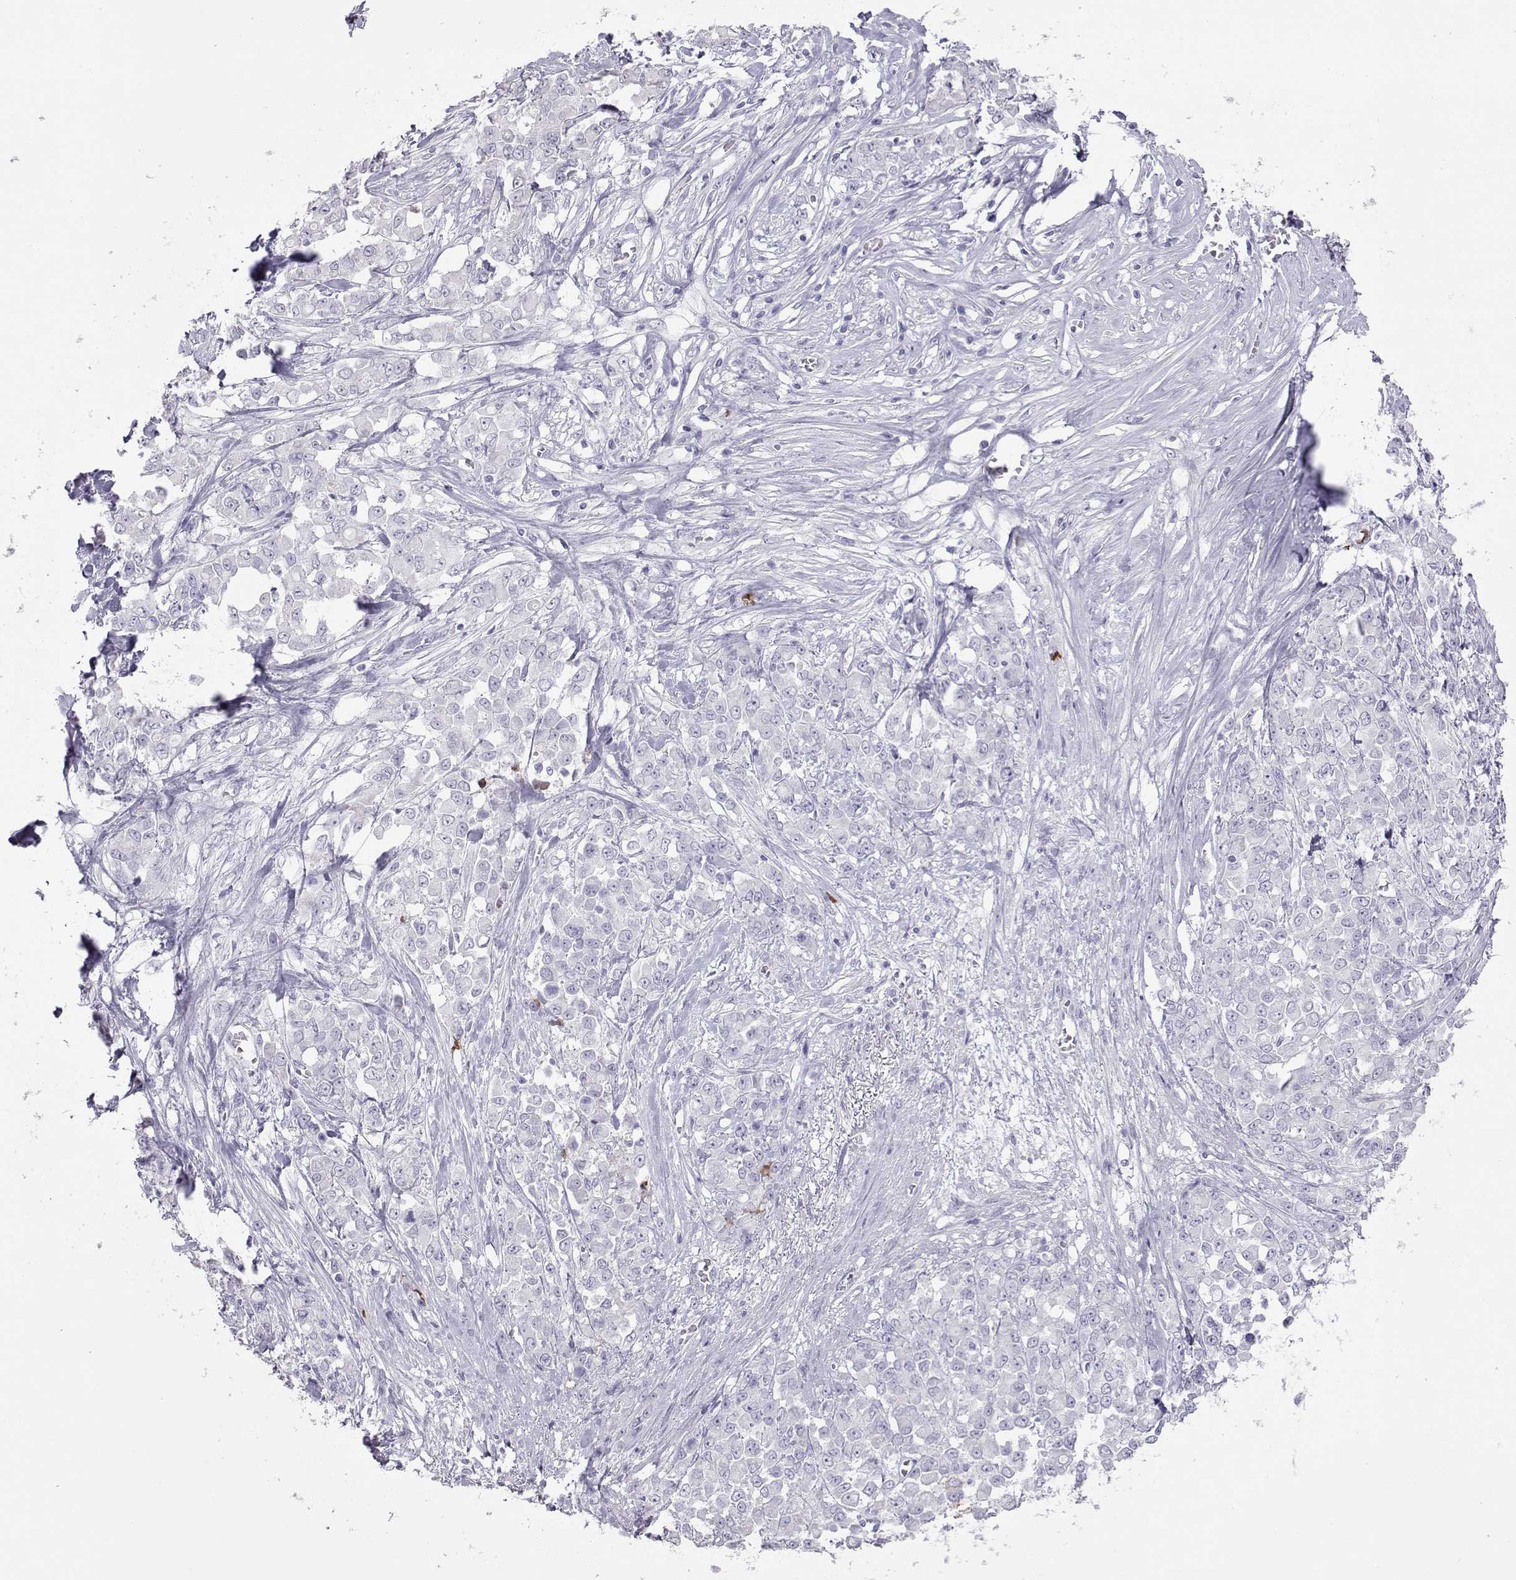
{"staining": {"intensity": "negative", "quantity": "none", "location": "none"}, "tissue": "stomach cancer", "cell_type": "Tumor cells", "image_type": "cancer", "snomed": [{"axis": "morphology", "description": "Adenocarcinoma, NOS"}, {"axis": "topography", "description": "Stomach"}], "caption": "The micrograph displays no significant positivity in tumor cells of stomach cancer (adenocarcinoma).", "gene": "PMCH", "patient": {"sex": "female", "age": 76}}